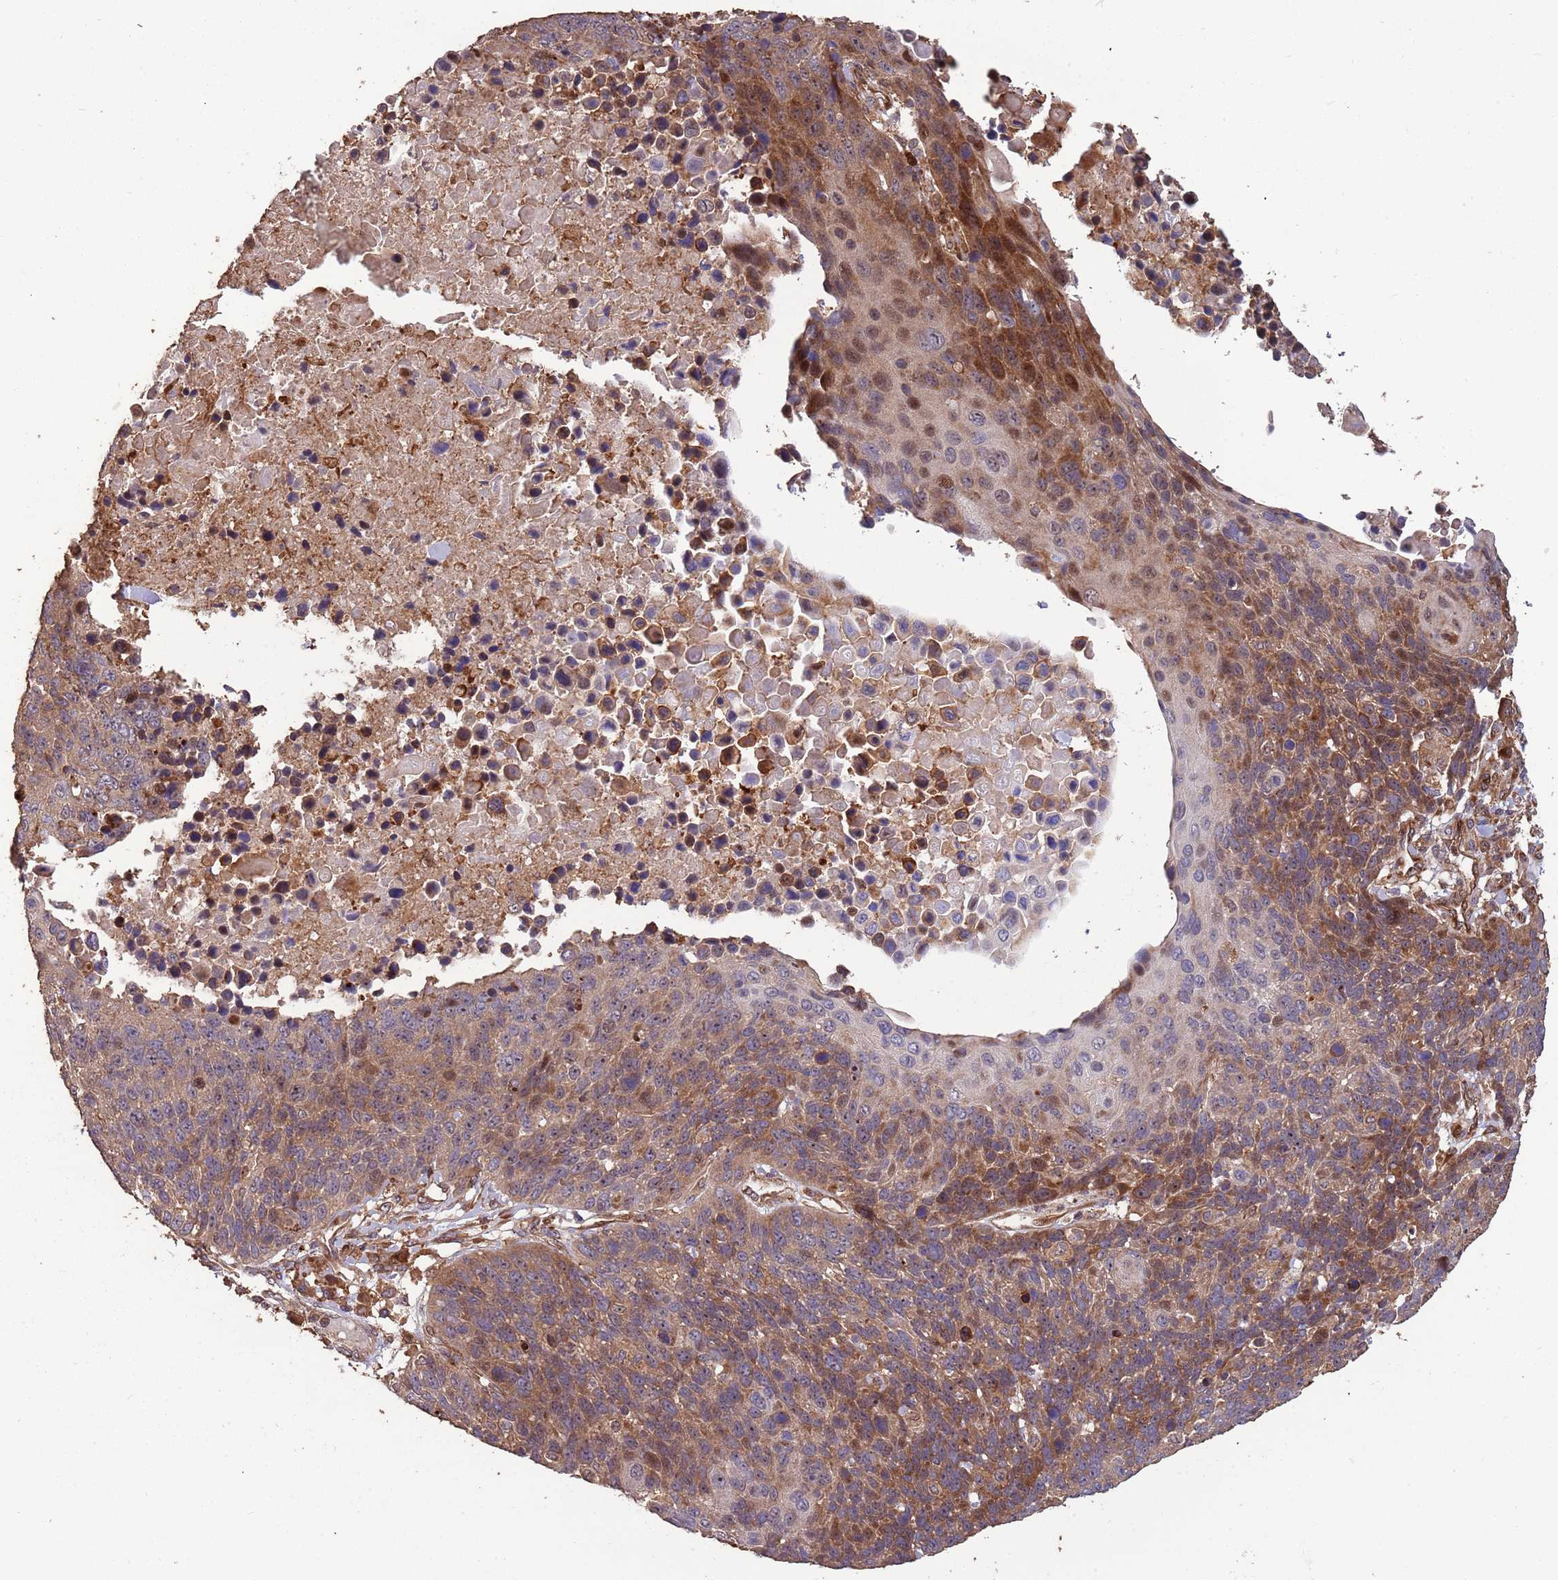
{"staining": {"intensity": "moderate", "quantity": ">75%", "location": "cytoplasmic/membranous"}, "tissue": "lung cancer", "cell_type": "Tumor cells", "image_type": "cancer", "snomed": [{"axis": "morphology", "description": "Normal tissue, NOS"}, {"axis": "morphology", "description": "Squamous cell carcinoma, NOS"}, {"axis": "topography", "description": "Lymph node"}, {"axis": "topography", "description": "Lung"}], "caption": "Human squamous cell carcinoma (lung) stained for a protein (brown) shows moderate cytoplasmic/membranous positive staining in about >75% of tumor cells.", "gene": "ZNF428", "patient": {"sex": "male", "age": 66}}